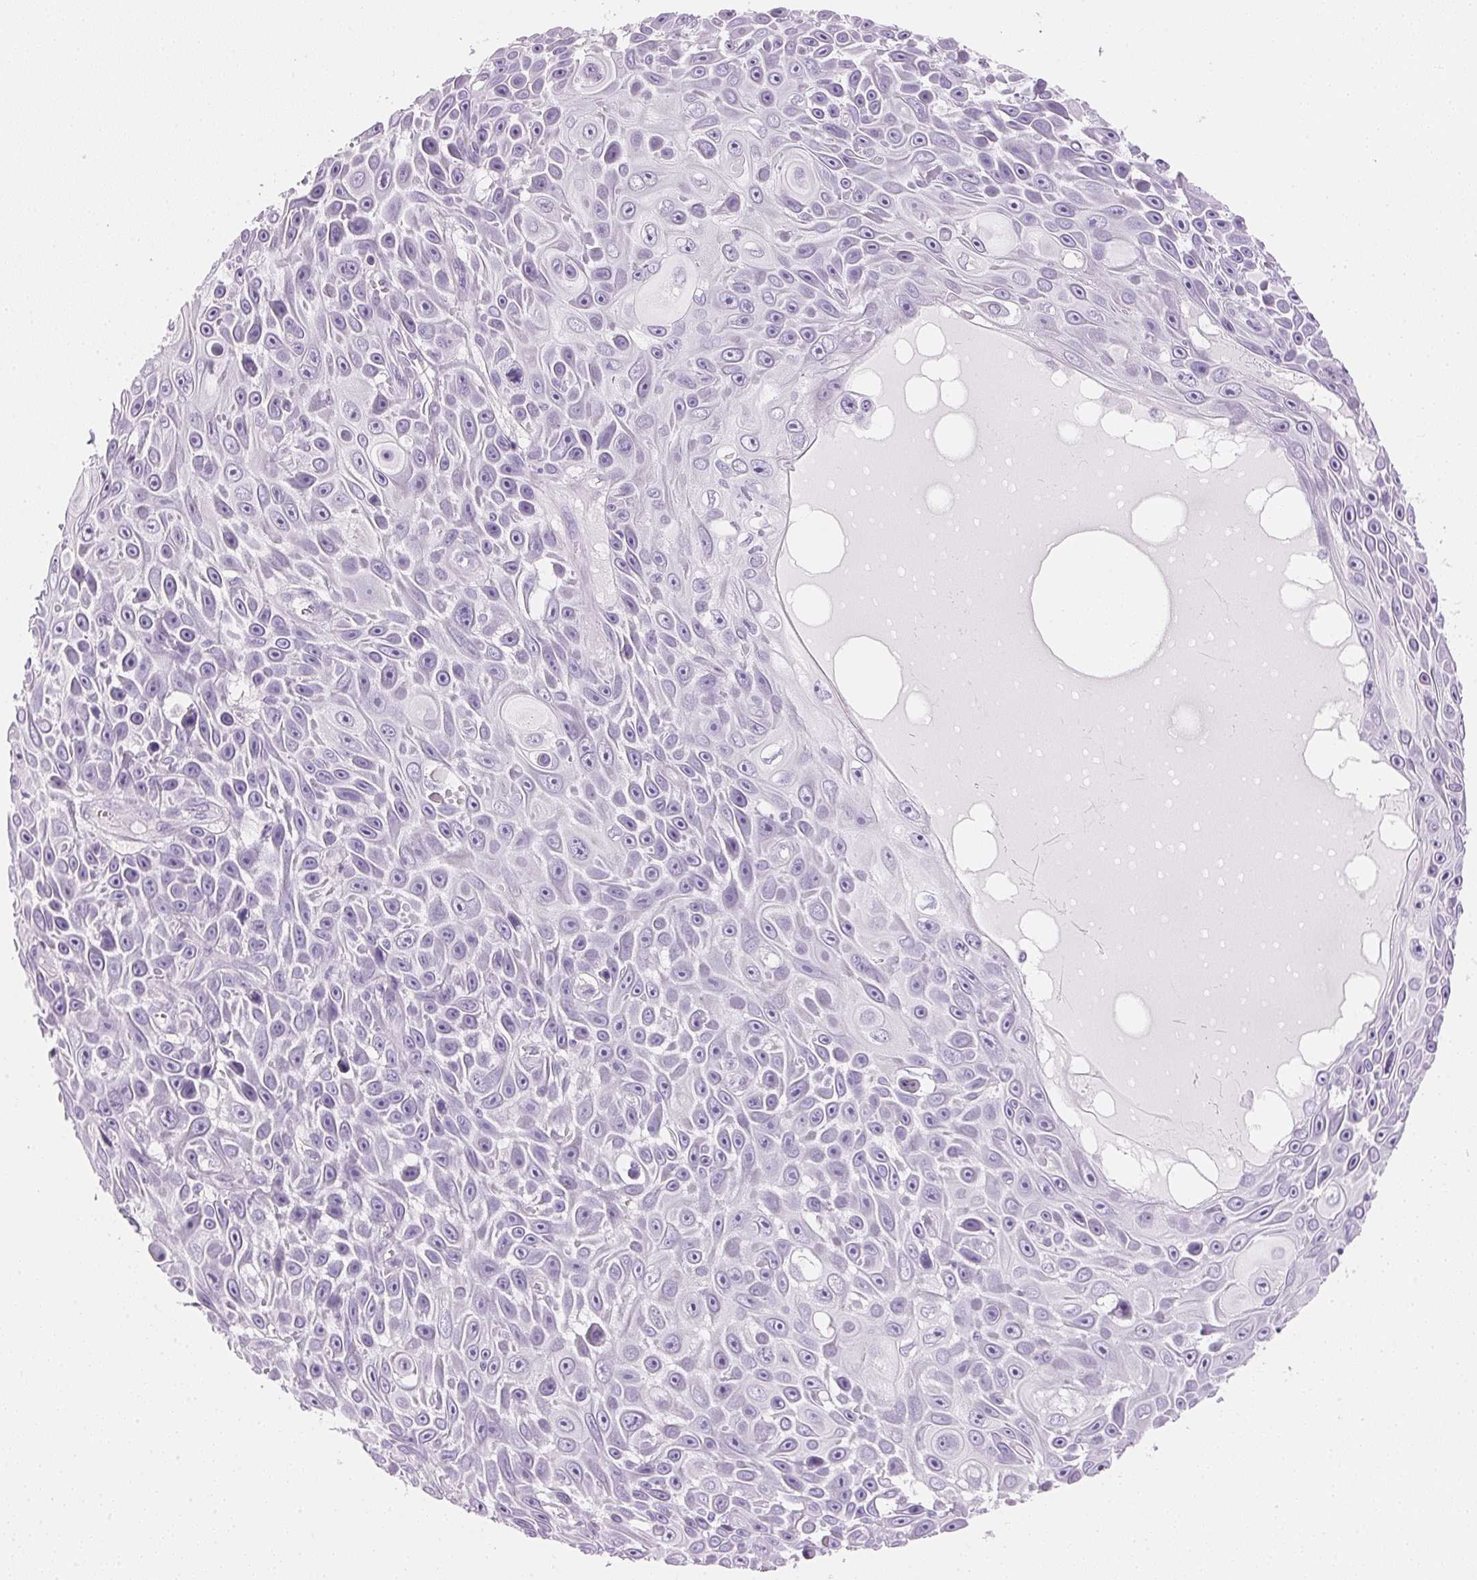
{"staining": {"intensity": "negative", "quantity": "none", "location": "none"}, "tissue": "skin cancer", "cell_type": "Tumor cells", "image_type": "cancer", "snomed": [{"axis": "morphology", "description": "Squamous cell carcinoma, NOS"}, {"axis": "topography", "description": "Skin"}], "caption": "There is no significant staining in tumor cells of skin cancer (squamous cell carcinoma). (Brightfield microscopy of DAB immunohistochemistry at high magnification).", "gene": "IGFBP1", "patient": {"sex": "male", "age": 82}}